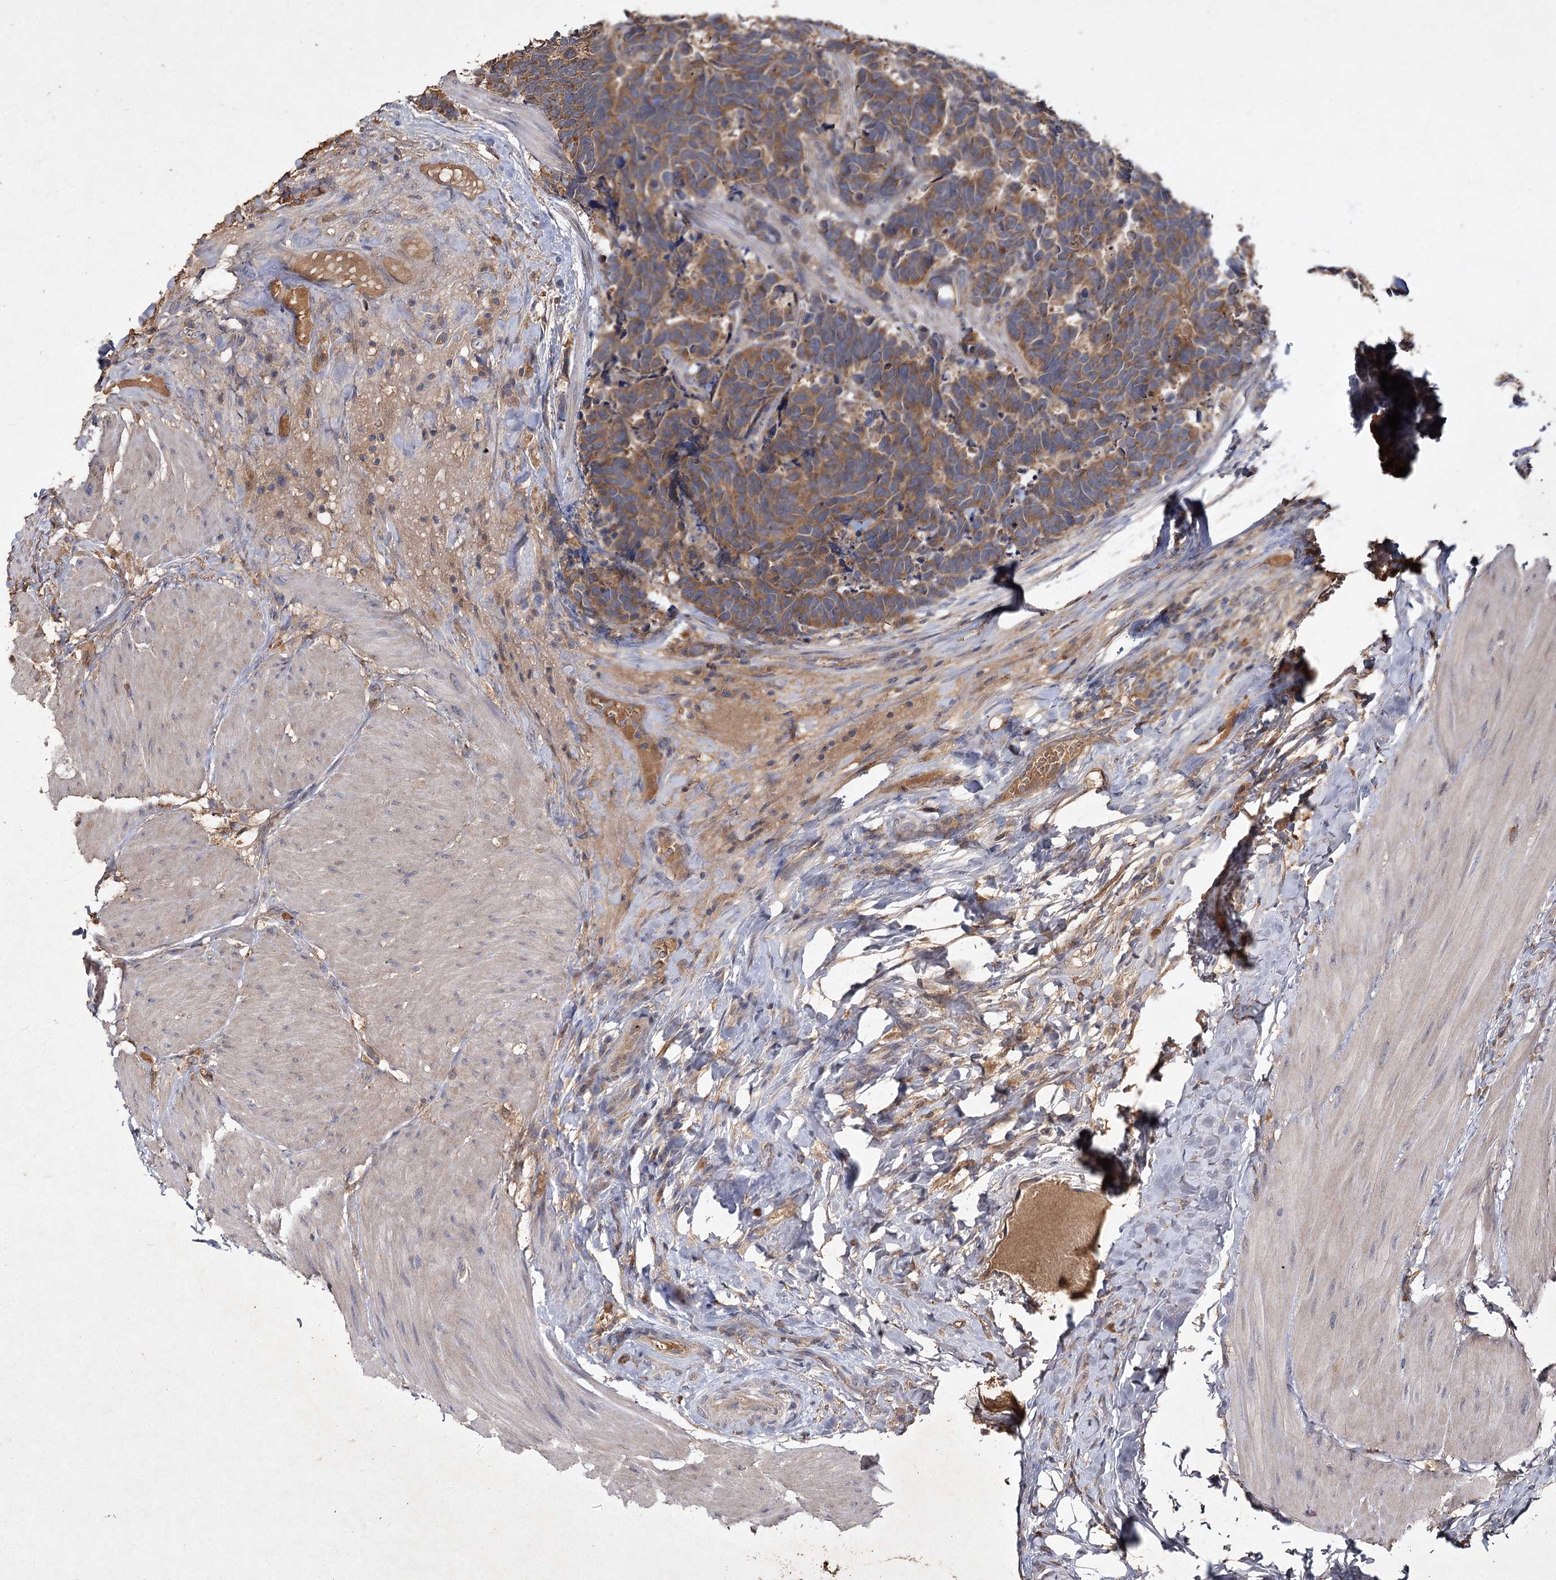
{"staining": {"intensity": "moderate", "quantity": ">75%", "location": "cytoplasmic/membranous"}, "tissue": "carcinoid", "cell_type": "Tumor cells", "image_type": "cancer", "snomed": [{"axis": "morphology", "description": "Carcinoma, NOS"}, {"axis": "morphology", "description": "Carcinoid, malignant, NOS"}, {"axis": "topography", "description": "Urinary bladder"}], "caption": "IHC image of human carcinoid stained for a protein (brown), which exhibits medium levels of moderate cytoplasmic/membranous staining in approximately >75% of tumor cells.", "gene": "MFN1", "patient": {"sex": "male", "age": 57}}